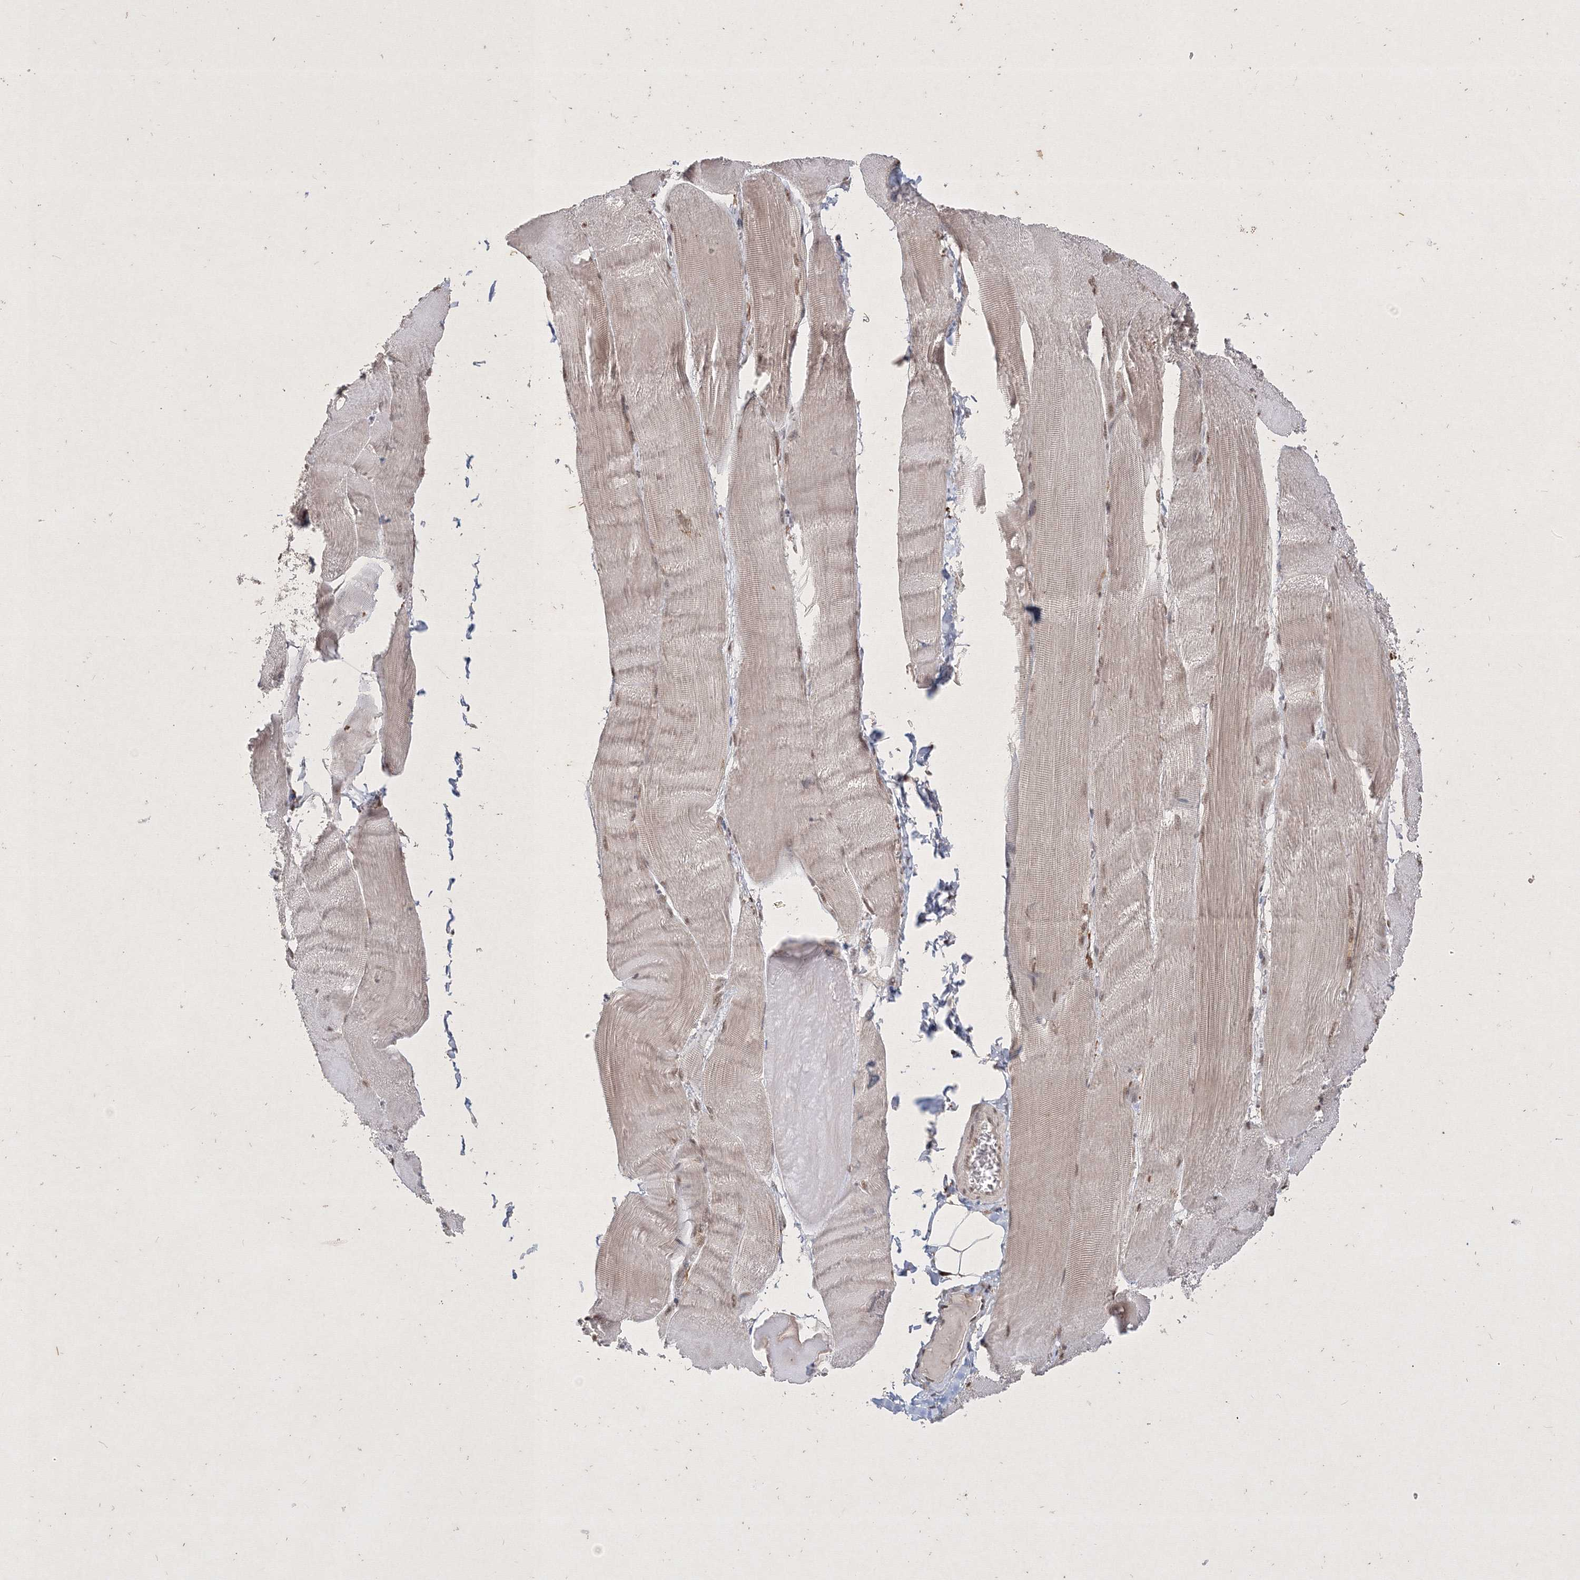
{"staining": {"intensity": "weak", "quantity": "25%-75%", "location": "cytoplasmic/membranous"}, "tissue": "skeletal muscle", "cell_type": "Myocytes", "image_type": "normal", "snomed": [{"axis": "morphology", "description": "Normal tissue, NOS"}, {"axis": "morphology", "description": "Basal cell carcinoma"}, {"axis": "topography", "description": "Skeletal muscle"}], "caption": "The micrograph exhibits staining of normal skeletal muscle, revealing weak cytoplasmic/membranous protein positivity (brown color) within myocytes.", "gene": "TAB1", "patient": {"sex": "female", "age": 64}}